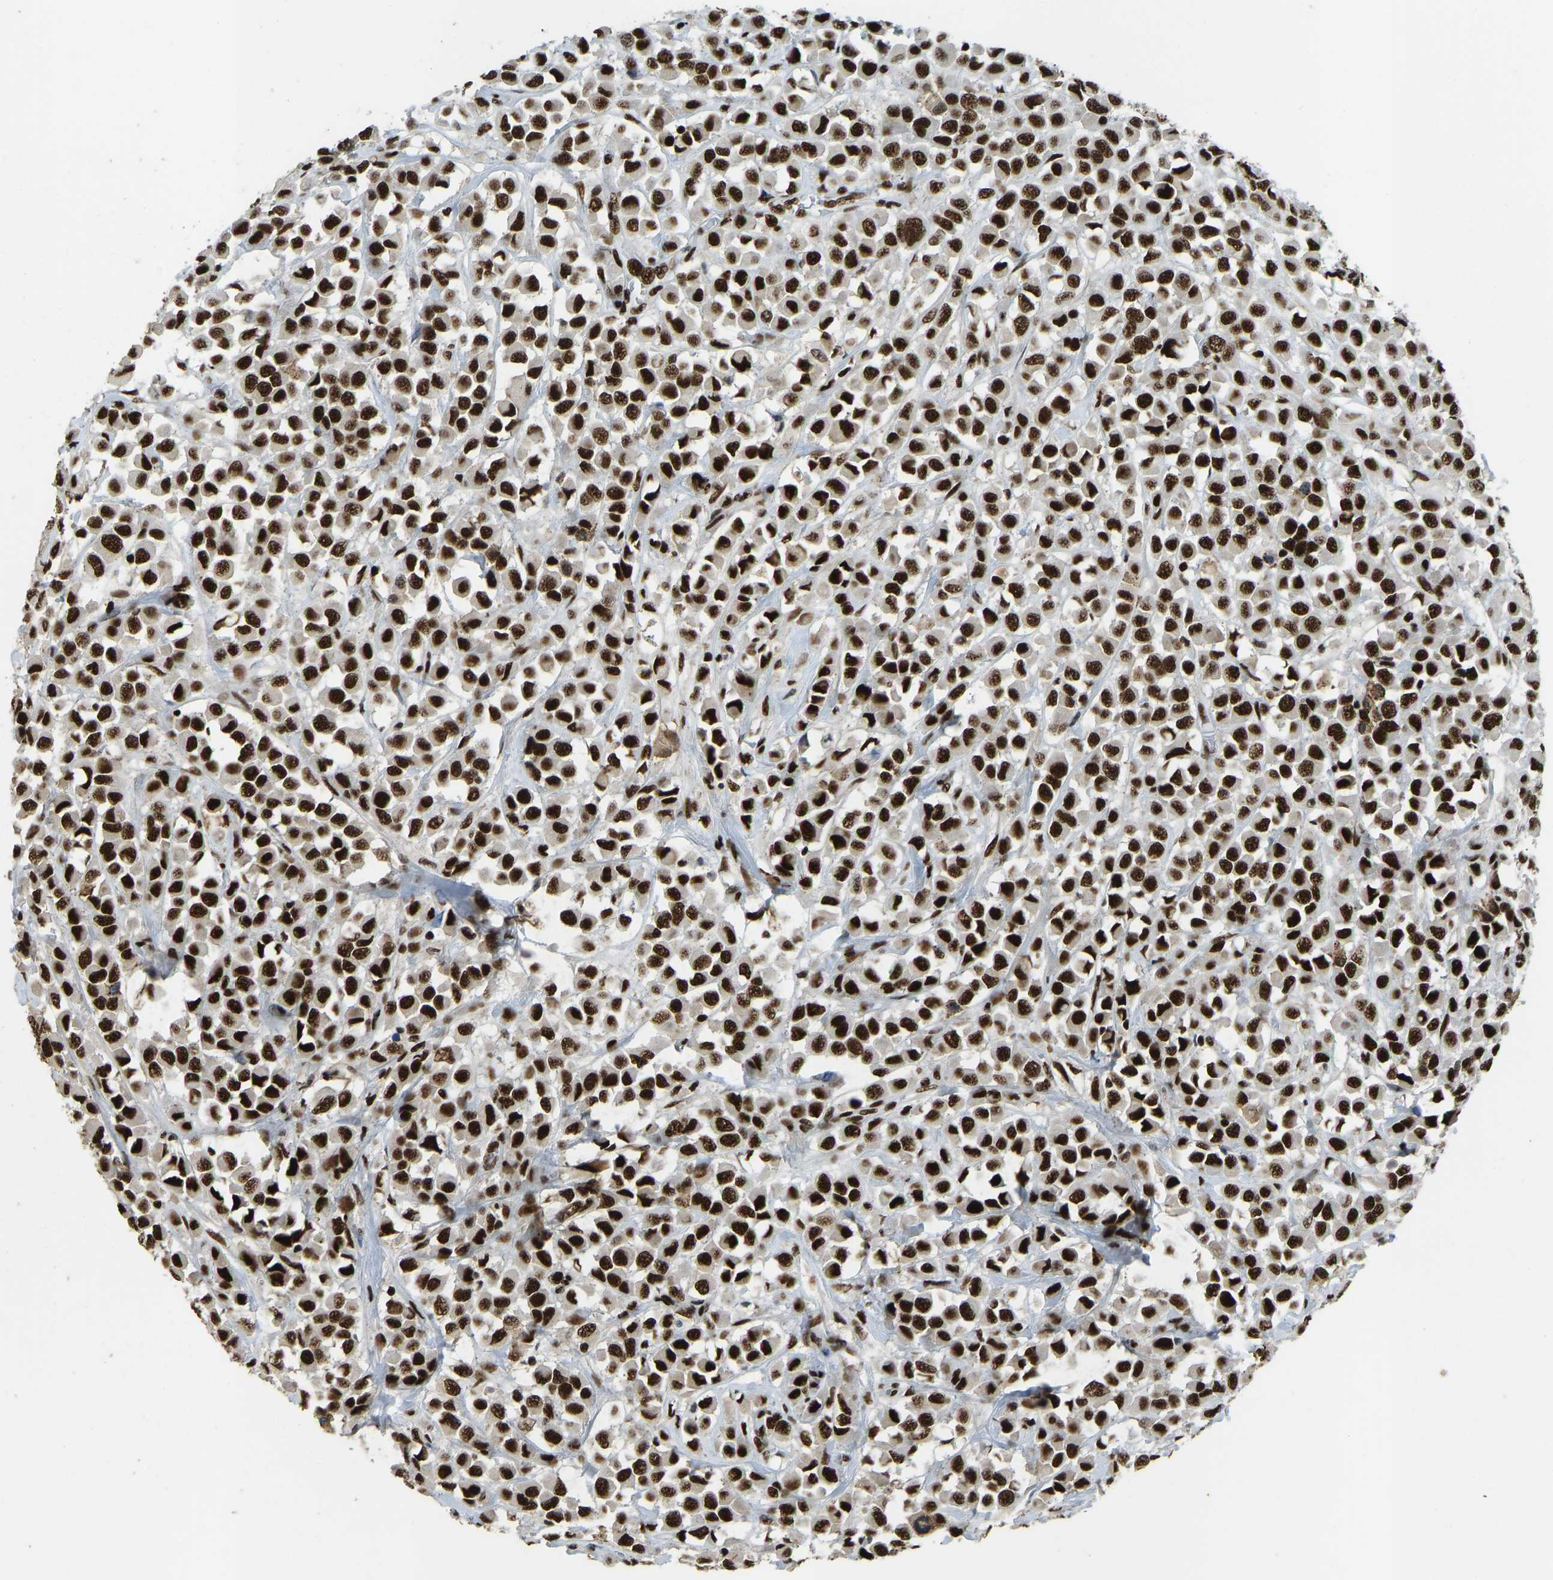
{"staining": {"intensity": "strong", "quantity": ">75%", "location": "nuclear"}, "tissue": "breast cancer", "cell_type": "Tumor cells", "image_type": "cancer", "snomed": [{"axis": "morphology", "description": "Duct carcinoma"}, {"axis": "topography", "description": "Breast"}], "caption": "Strong nuclear positivity is present in about >75% of tumor cells in breast cancer (invasive ductal carcinoma). (Stains: DAB (3,3'-diaminobenzidine) in brown, nuclei in blue, Microscopy: brightfield microscopy at high magnification).", "gene": "FOXK1", "patient": {"sex": "female", "age": 61}}